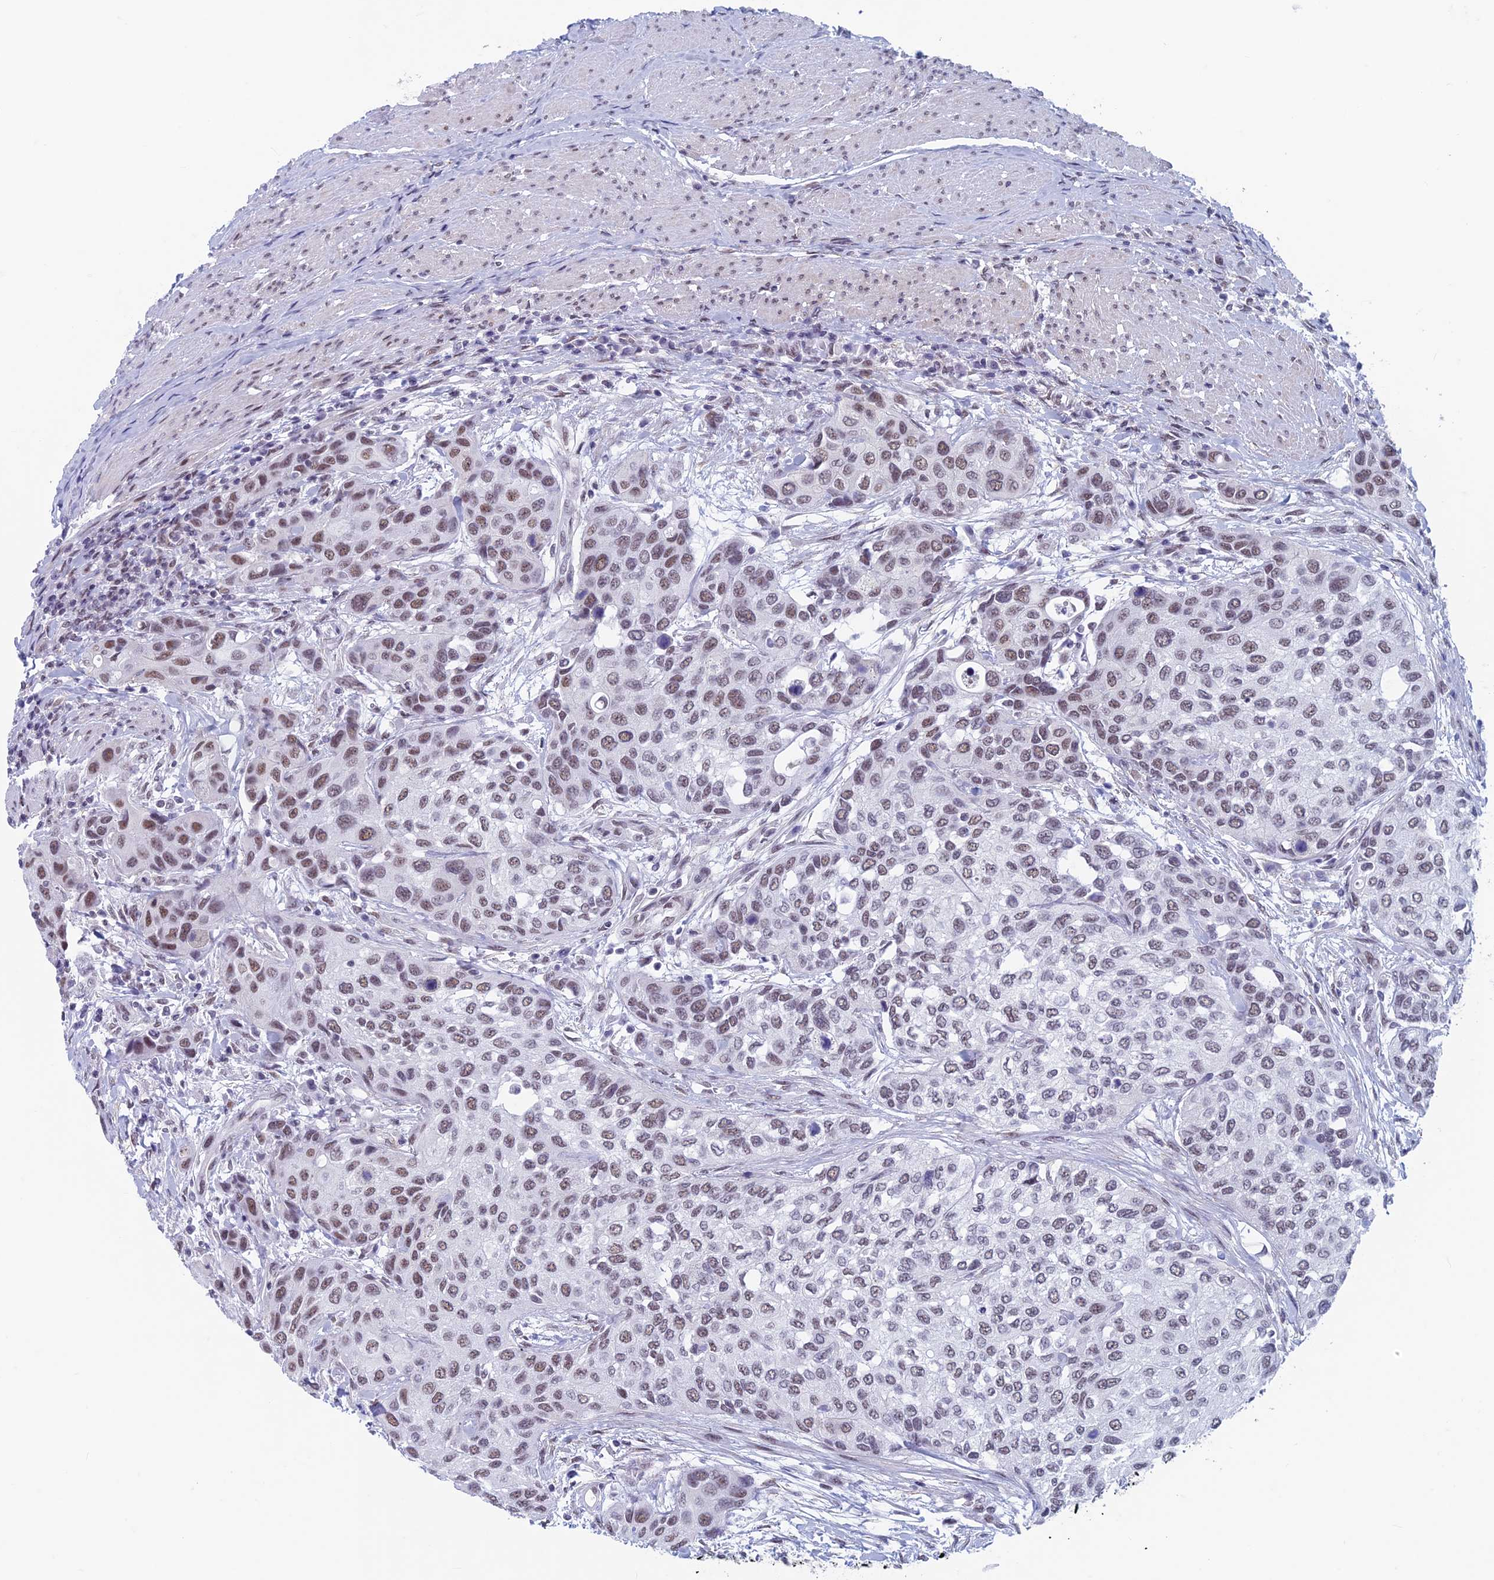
{"staining": {"intensity": "moderate", "quantity": ">75%", "location": "nuclear"}, "tissue": "urothelial cancer", "cell_type": "Tumor cells", "image_type": "cancer", "snomed": [{"axis": "morphology", "description": "Normal tissue, NOS"}, {"axis": "morphology", "description": "Urothelial carcinoma, High grade"}, {"axis": "topography", "description": "Vascular tissue"}, {"axis": "topography", "description": "Urinary bladder"}], "caption": "High-grade urothelial carcinoma stained for a protein (brown) shows moderate nuclear positive expression in about >75% of tumor cells.", "gene": "ASH2L", "patient": {"sex": "female", "age": 56}}